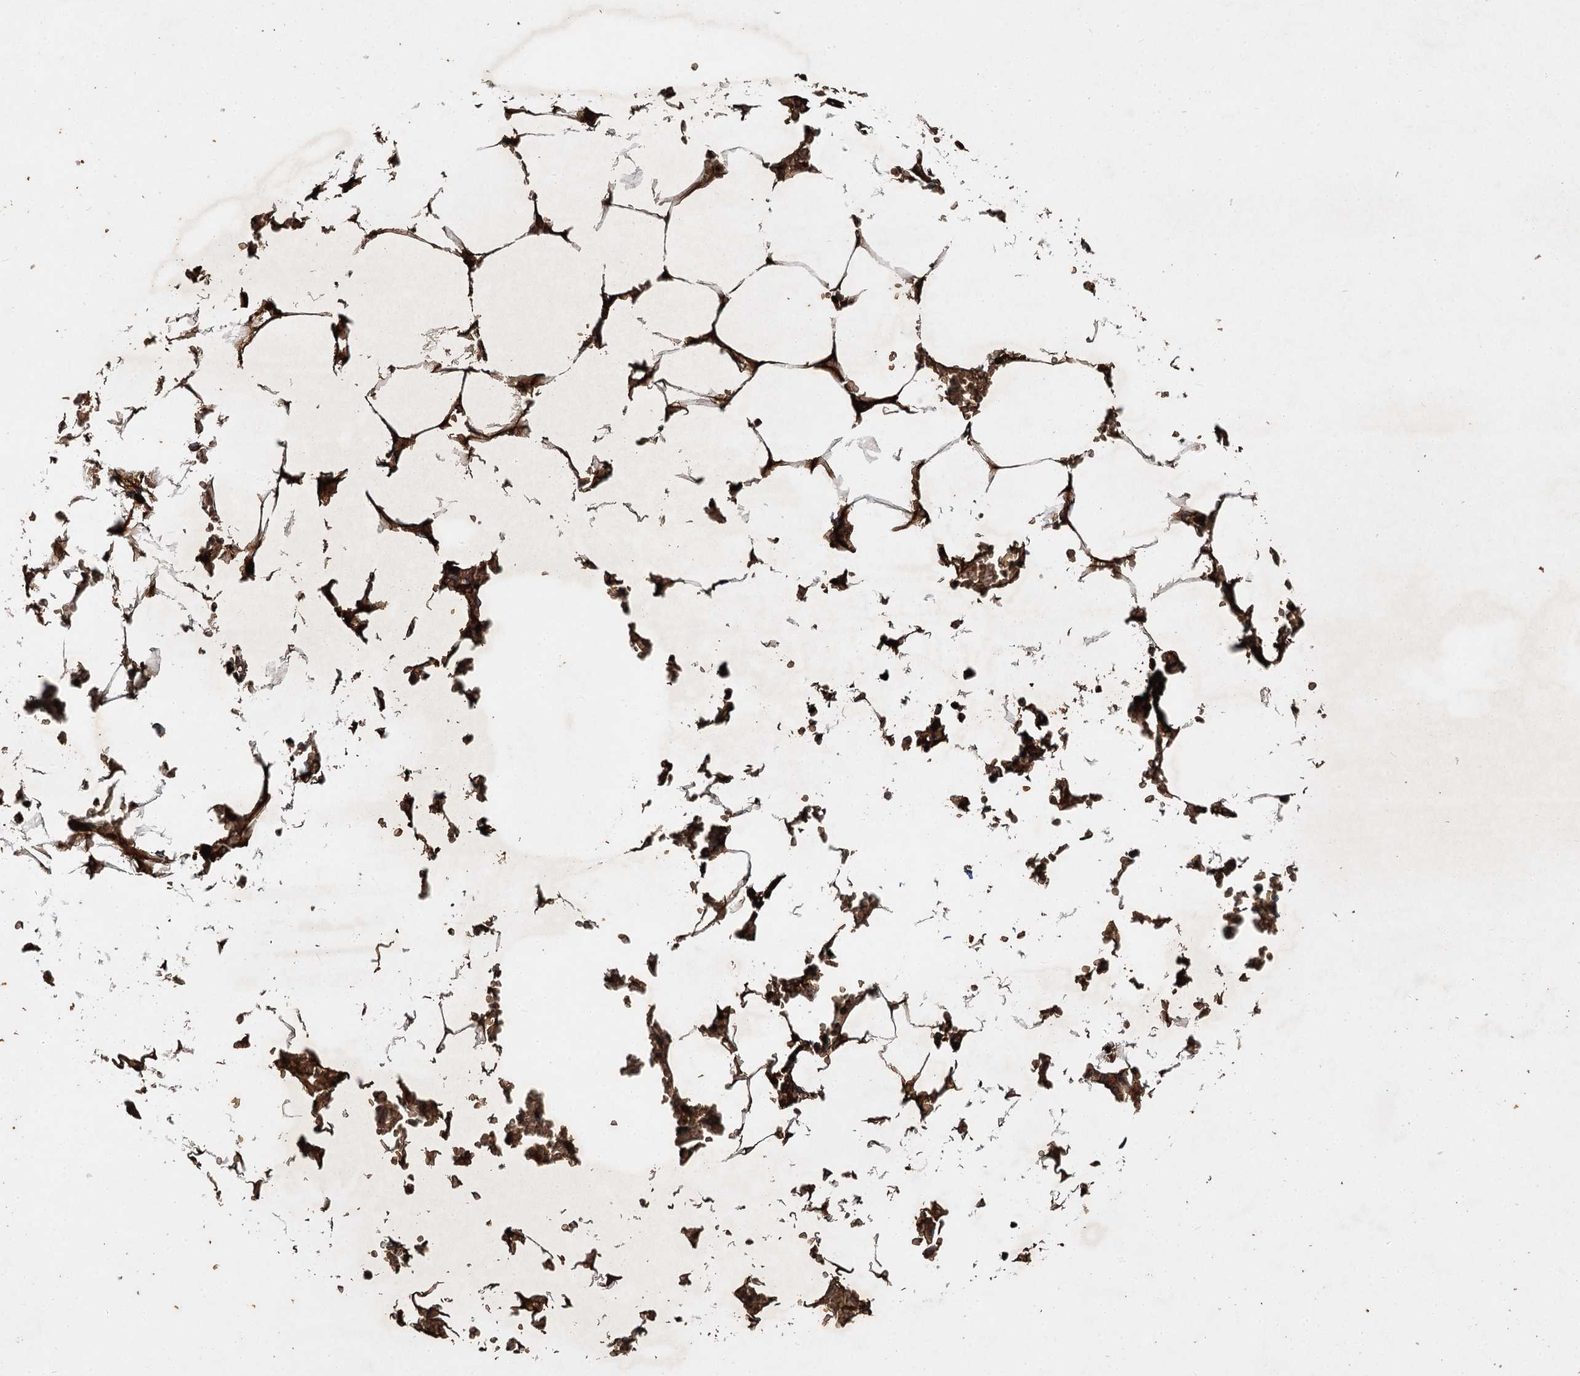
{"staining": {"intensity": "strong", "quantity": ">75%", "location": "cytoplasmic/membranous"}, "tissue": "bone marrow", "cell_type": "Hematopoietic cells", "image_type": "normal", "snomed": [{"axis": "morphology", "description": "Normal tissue, NOS"}, {"axis": "topography", "description": "Bone marrow"}], "caption": "Approximately >75% of hematopoietic cells in normal bone marrow reveal strong cytoplasmic/membranous protein staining as visualized by brown immunohistochemical staining.", "gene": "BCS1L", "patient": {"sex": "male", "age": 70}}